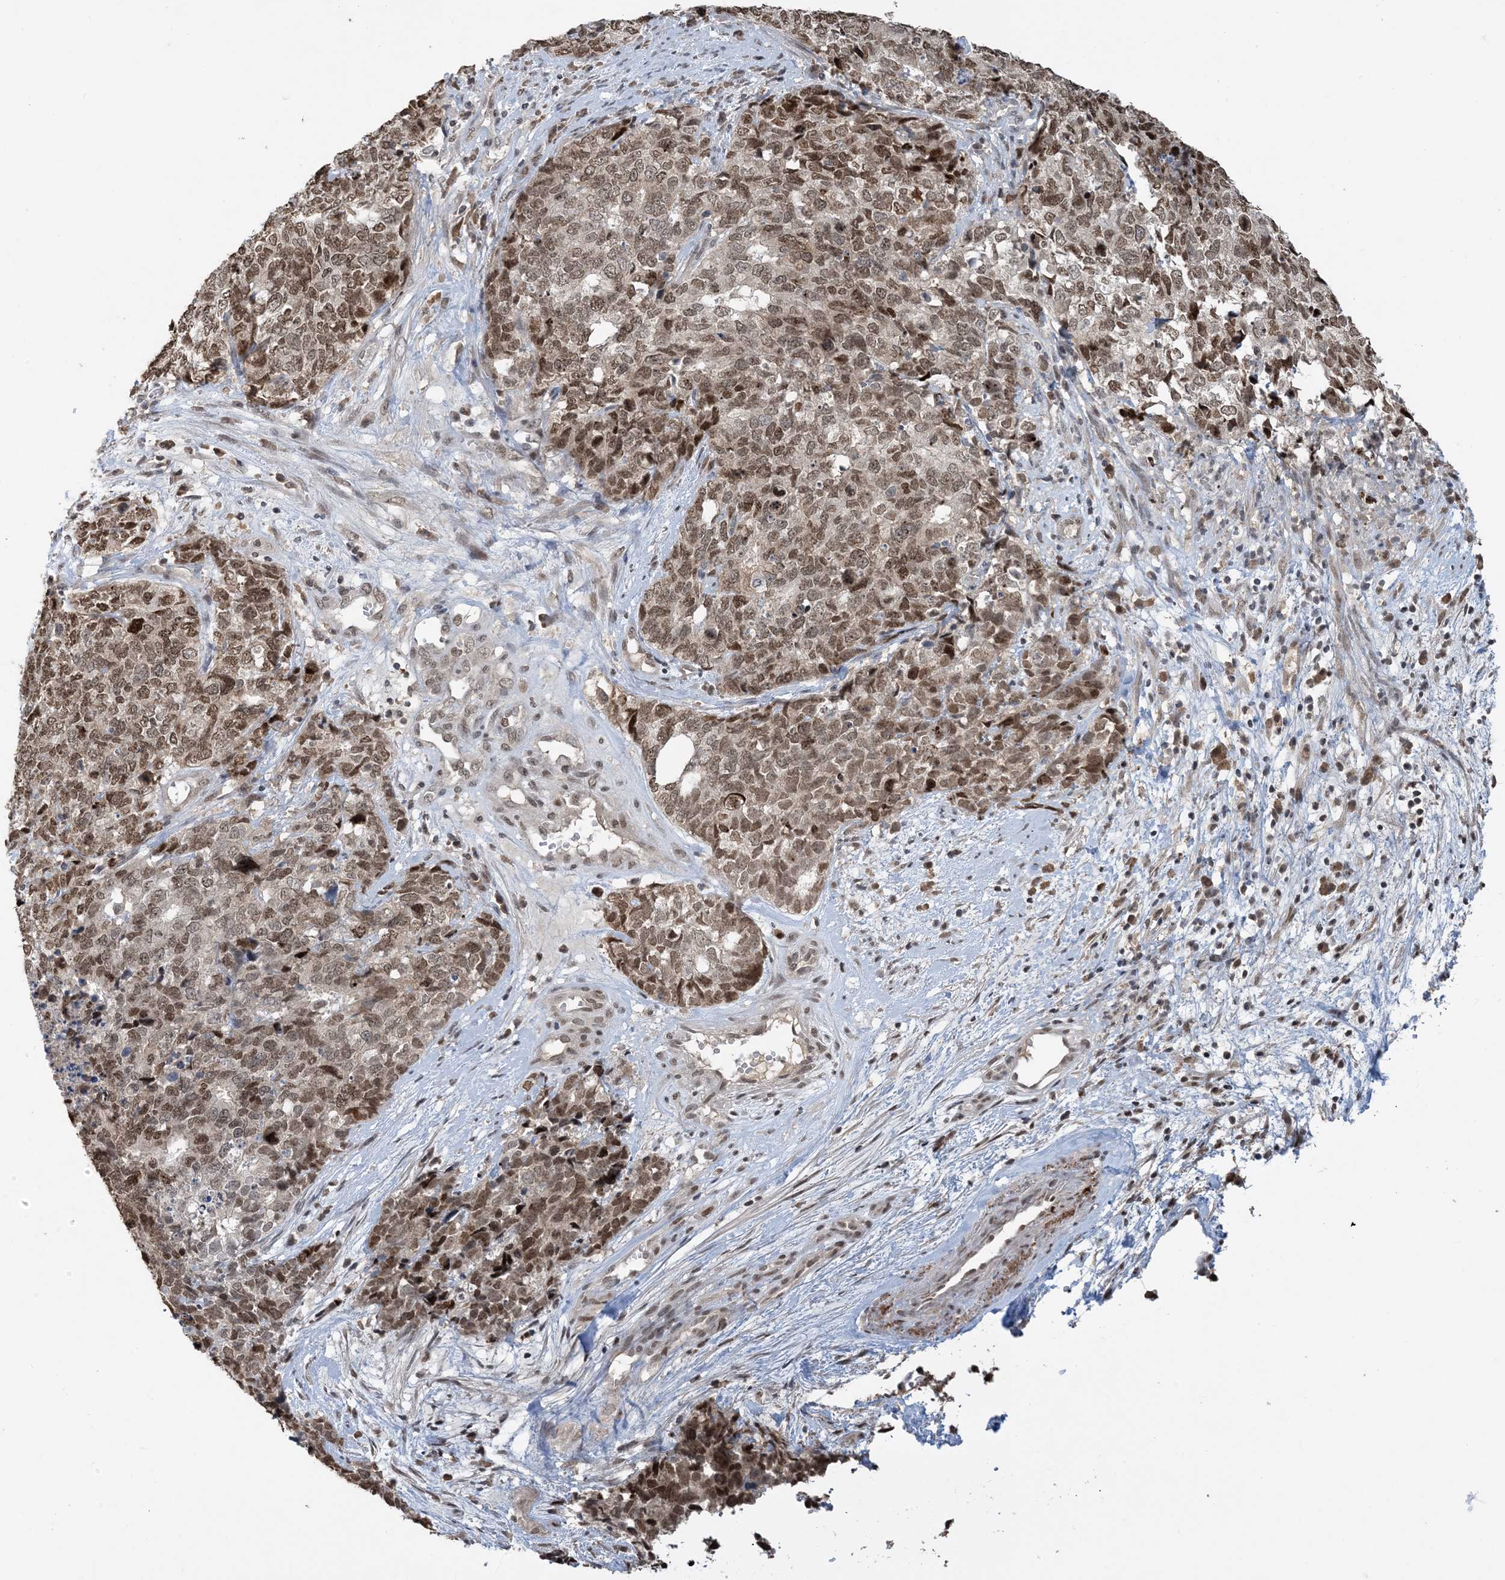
{"staining": {"intensity": "moderate", "quantity": ">75%", "location": "nuclear"}, "tissue": "cervical cancer", "cell_type": "Tumor cells", "image_type": "cancer", "snomed": [{"axis": "morphology", "description": "Squamous cell carcinoma, NOS"}, {"axis": "topography", "description": "Cervix"}], "caption": "Cervical cancer stained for a protein (brown) reveals moderate nuclear positive staining in approximately >75% of tumor cells.", "gene": "ACYP2", "patient": {"sex": "female", "age": 63}}